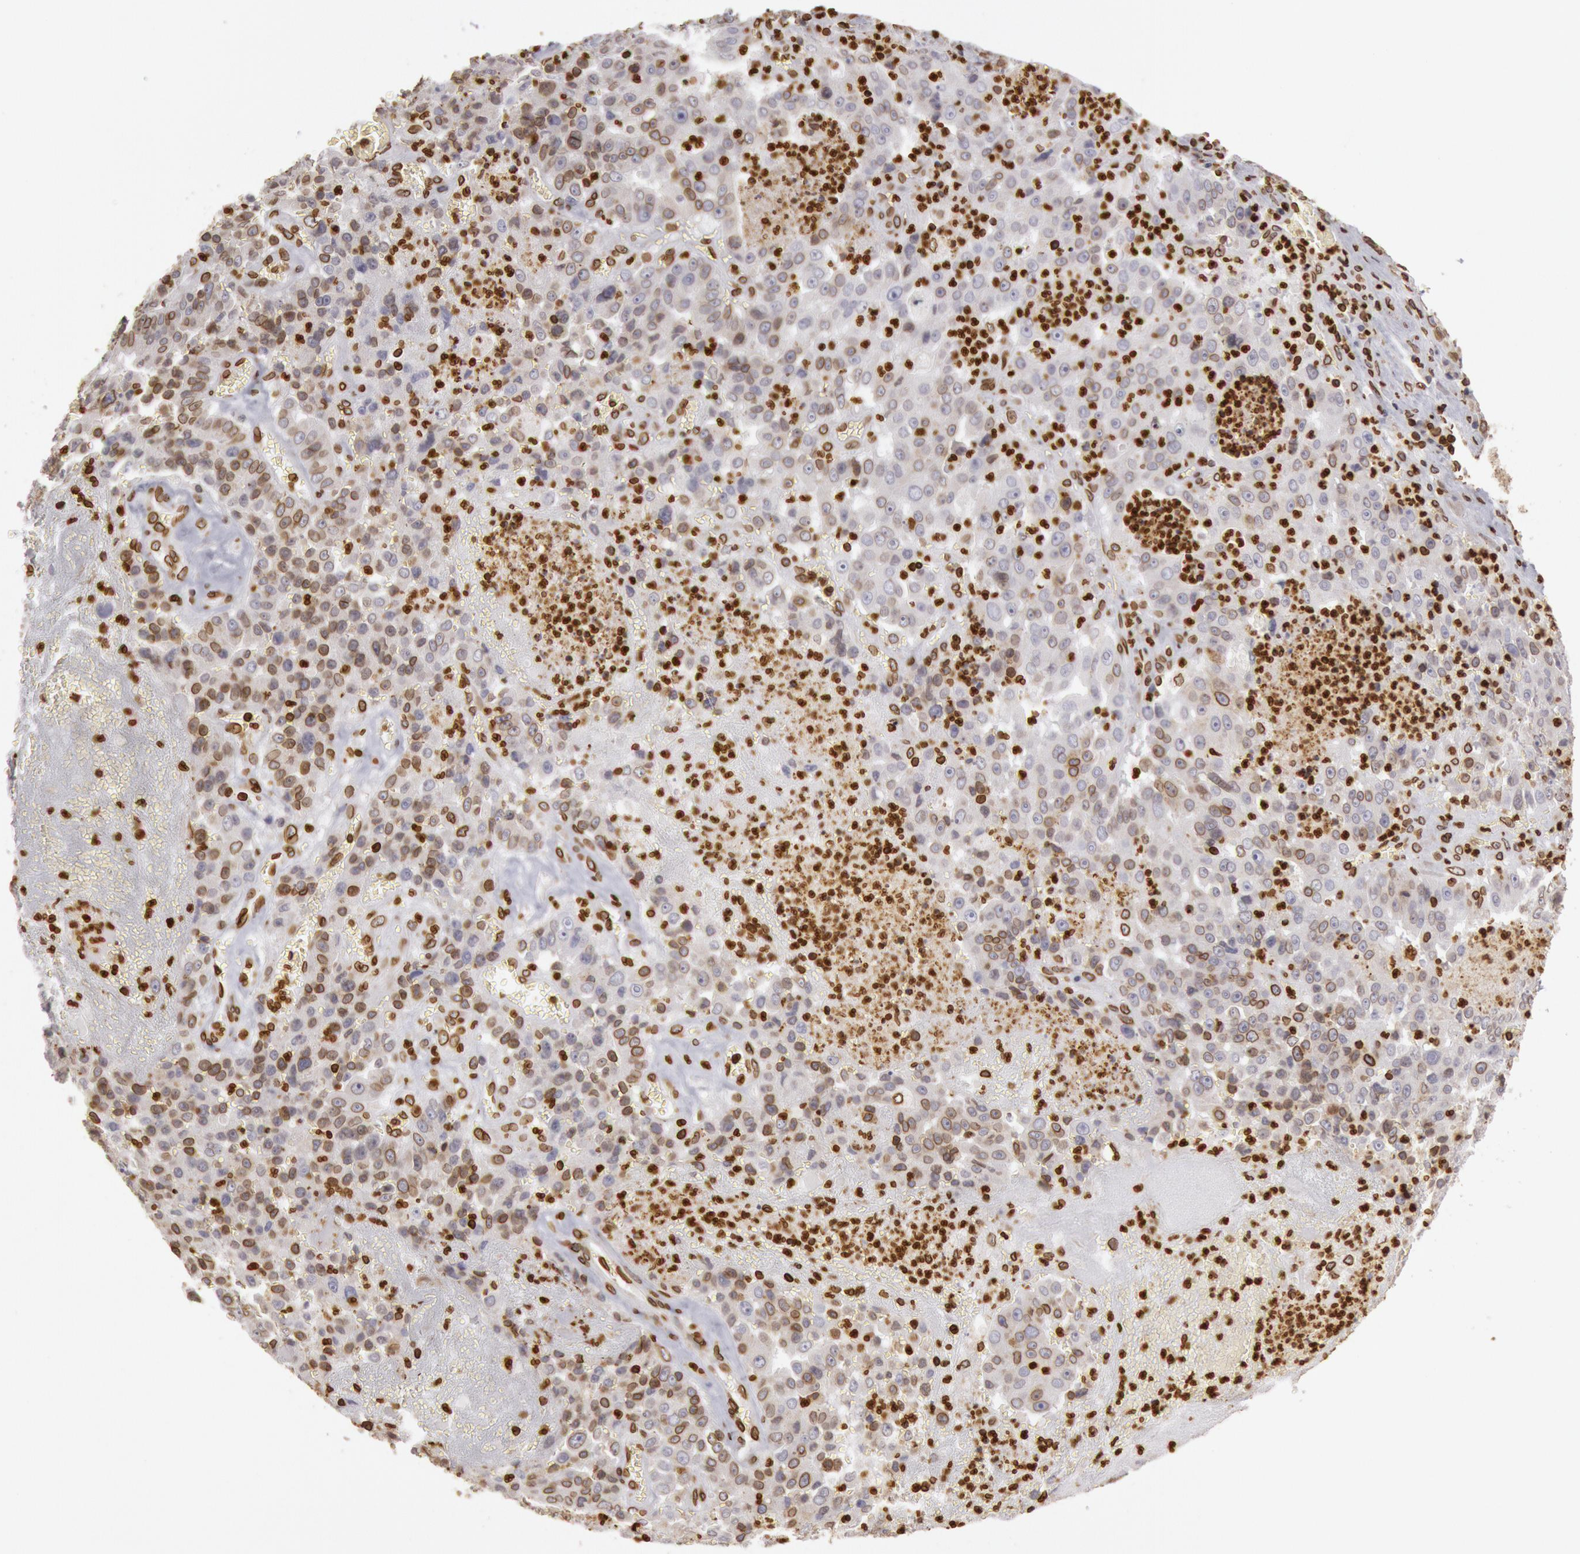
{"staining": {"intensity": "weak", "quantity": "25%-75%", "location": "cytoplasmic/membranous,nuclear"}, "tissue": "liver cancer", "cell_type": "Tumor cells", "image_type": "cancer", "snomed": [{"axis": "morphology", "description": "Cholangiocarcinoma"}, {"axis": "topography", "description": "Liver"}], "caption": "A brown stain labels weak cytoplasmic/membranous and nuclear expression of a protein in human liver cancer tumor cells.", "gene": "SUN2", "patient": {"sex": "female", "age": 79}}